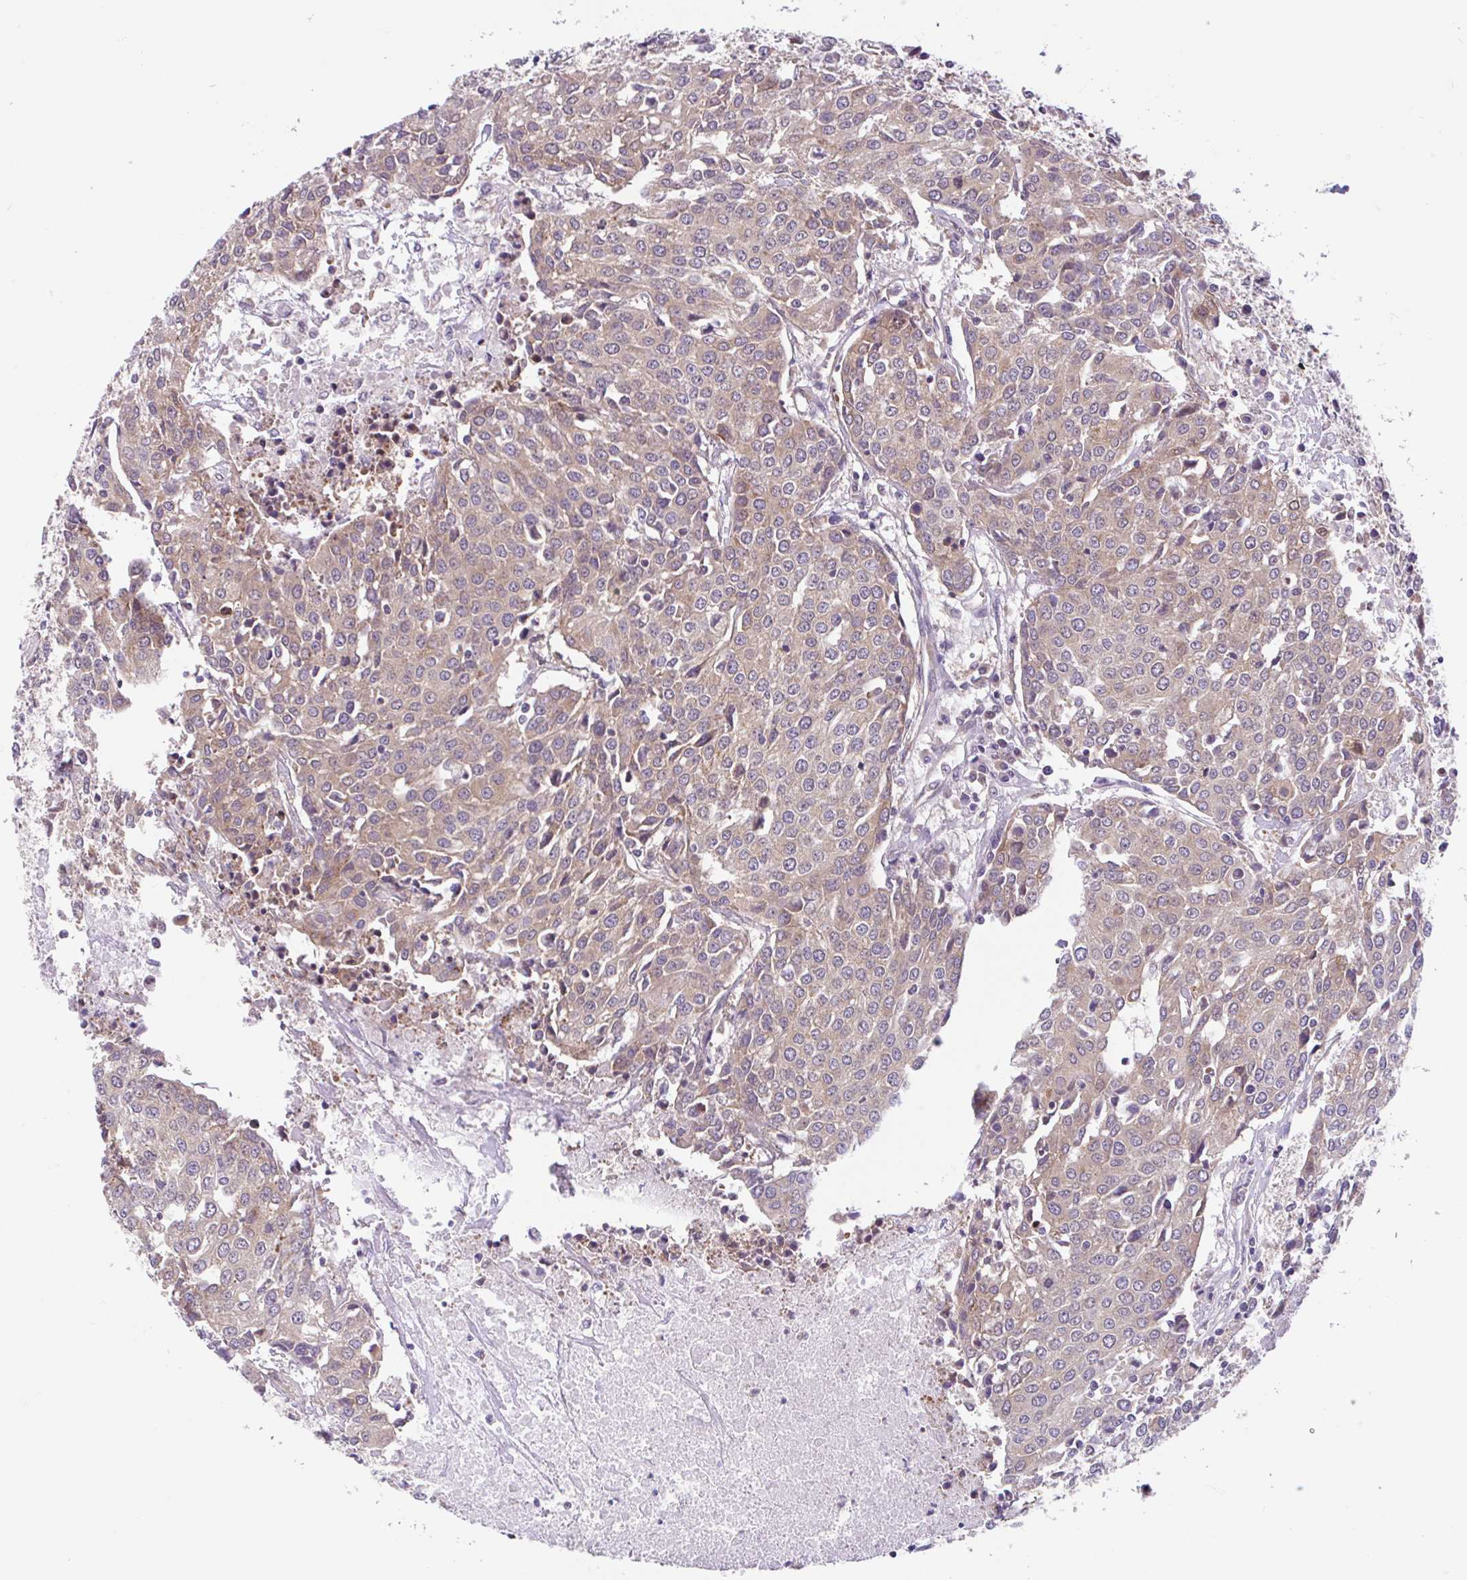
{"staining": {"intensity": "weak", "quantity": "25%-75%", "location": "cytoplasmic/membranous"}, "tissue": "urothelial cancer", "cell_type": "Tumor cells", "image_type": "cancer", "snomed": [{"axis": "morphology", "description": "Urothelial carcinoma, High grade"}, {"axis": "topography", "description": "Urinary bladder"}], "caption": "Immunohistochemistry photomicrograph of neoplastic tissue: human urothelial cancer stained using immunohistochemistry (IHC) exhibits low levels of weak protein expression localized specifically in the cytoplasmic/membranous of tumor cells, appearing as a cytoplasmic/membranous brown color.", "gene": "RALBP1", "patient": {"sex": "female", "age": 85}}